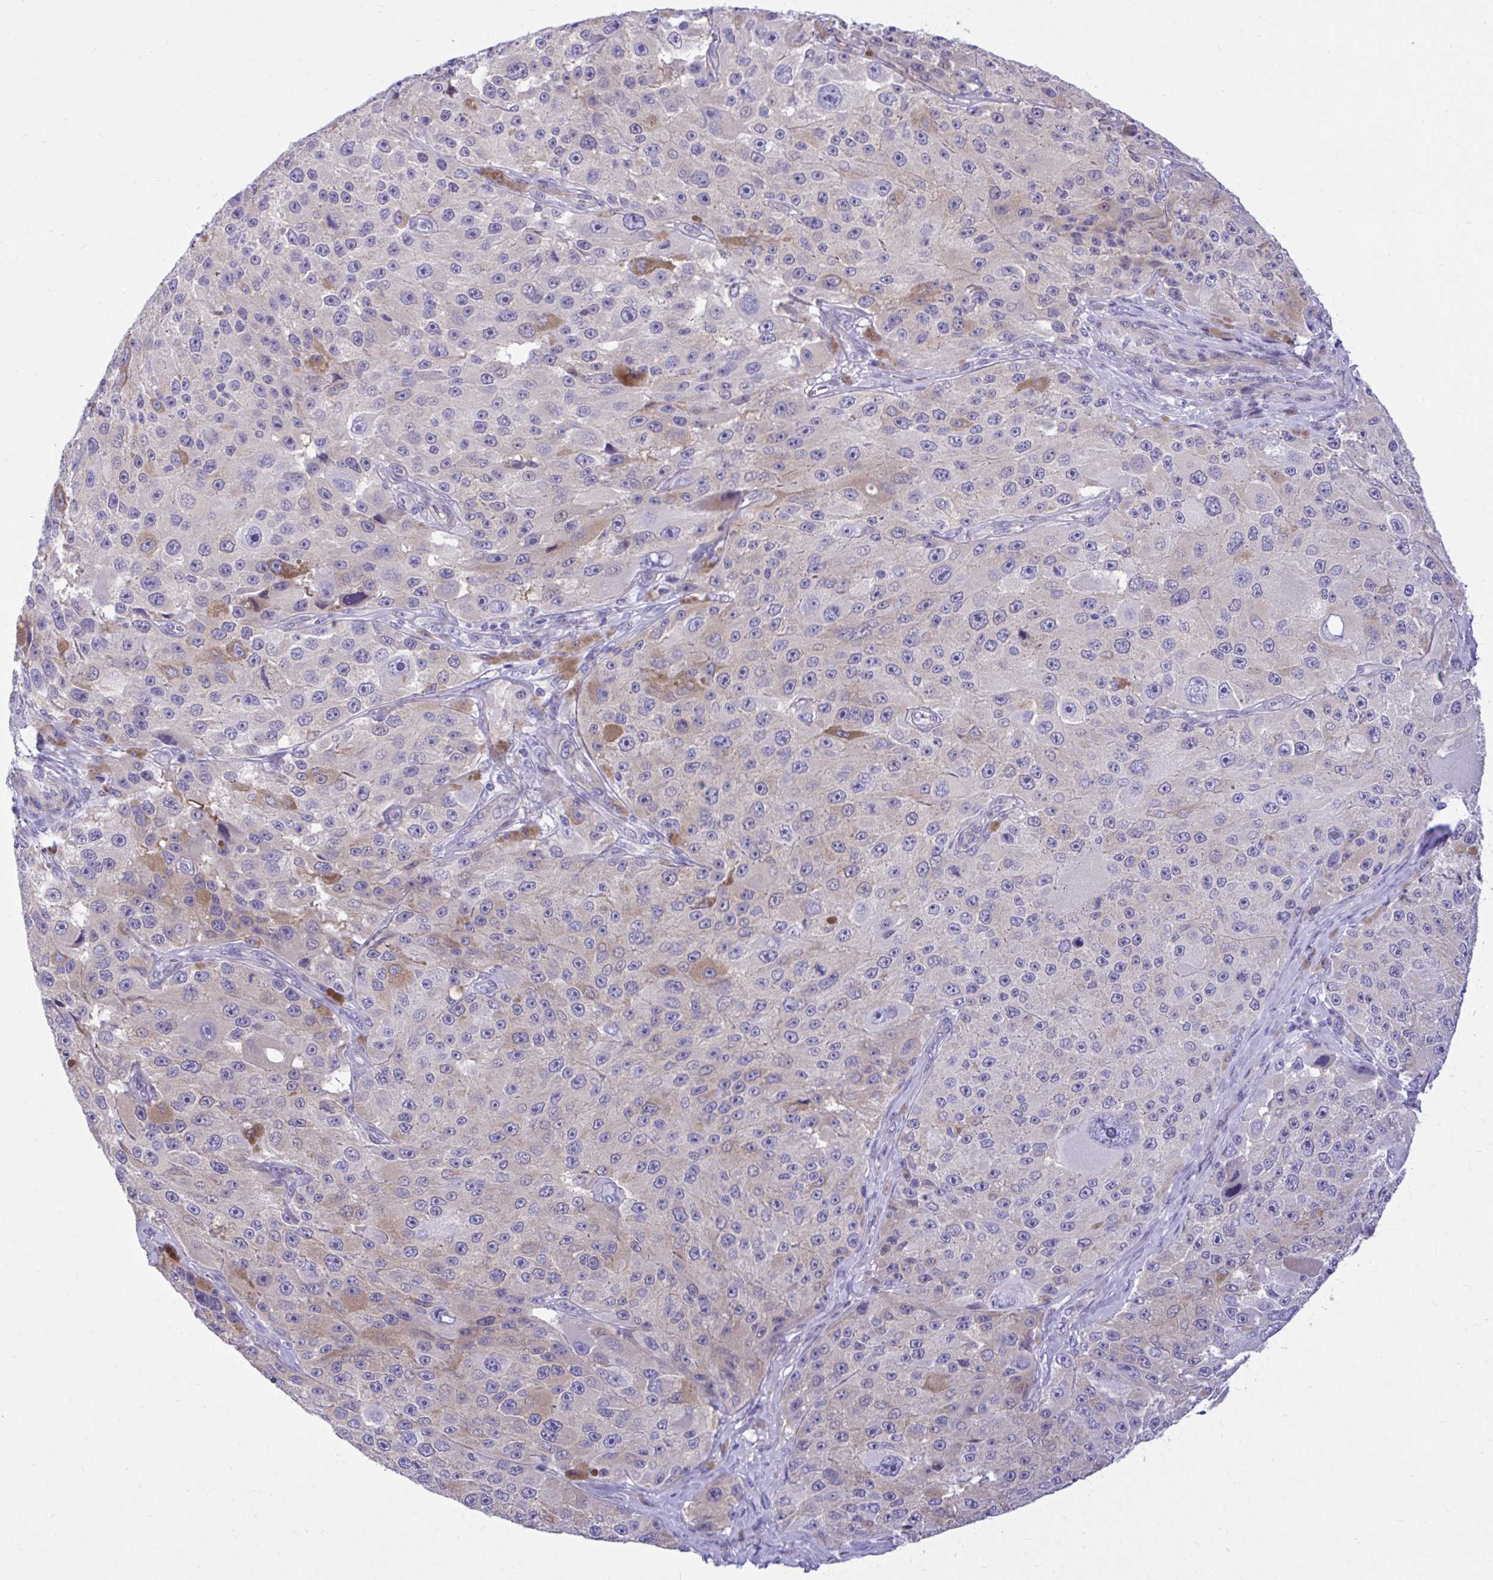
{"staining": {"intensity": "moderate", "quantity": "<25%", "location": "cytoplasmic/membranous"}, "tissue": "melanoma", "cell_type": "Tumor cells", "image_type": "cancer", "snomed": [{"axis": "morphology", "description": "Malignant melanoma, Metastatic site"}, {"axis": "topography", "description": "Lymph node"}], "caption": "This is an image of immunohistochemistry staining of melanoma, which shows moderate expression in the cytoplasmic/membranous of tumor cells.", "gene": "ADAMTSL1", "patient": {"sex": "male", "age": 62}}